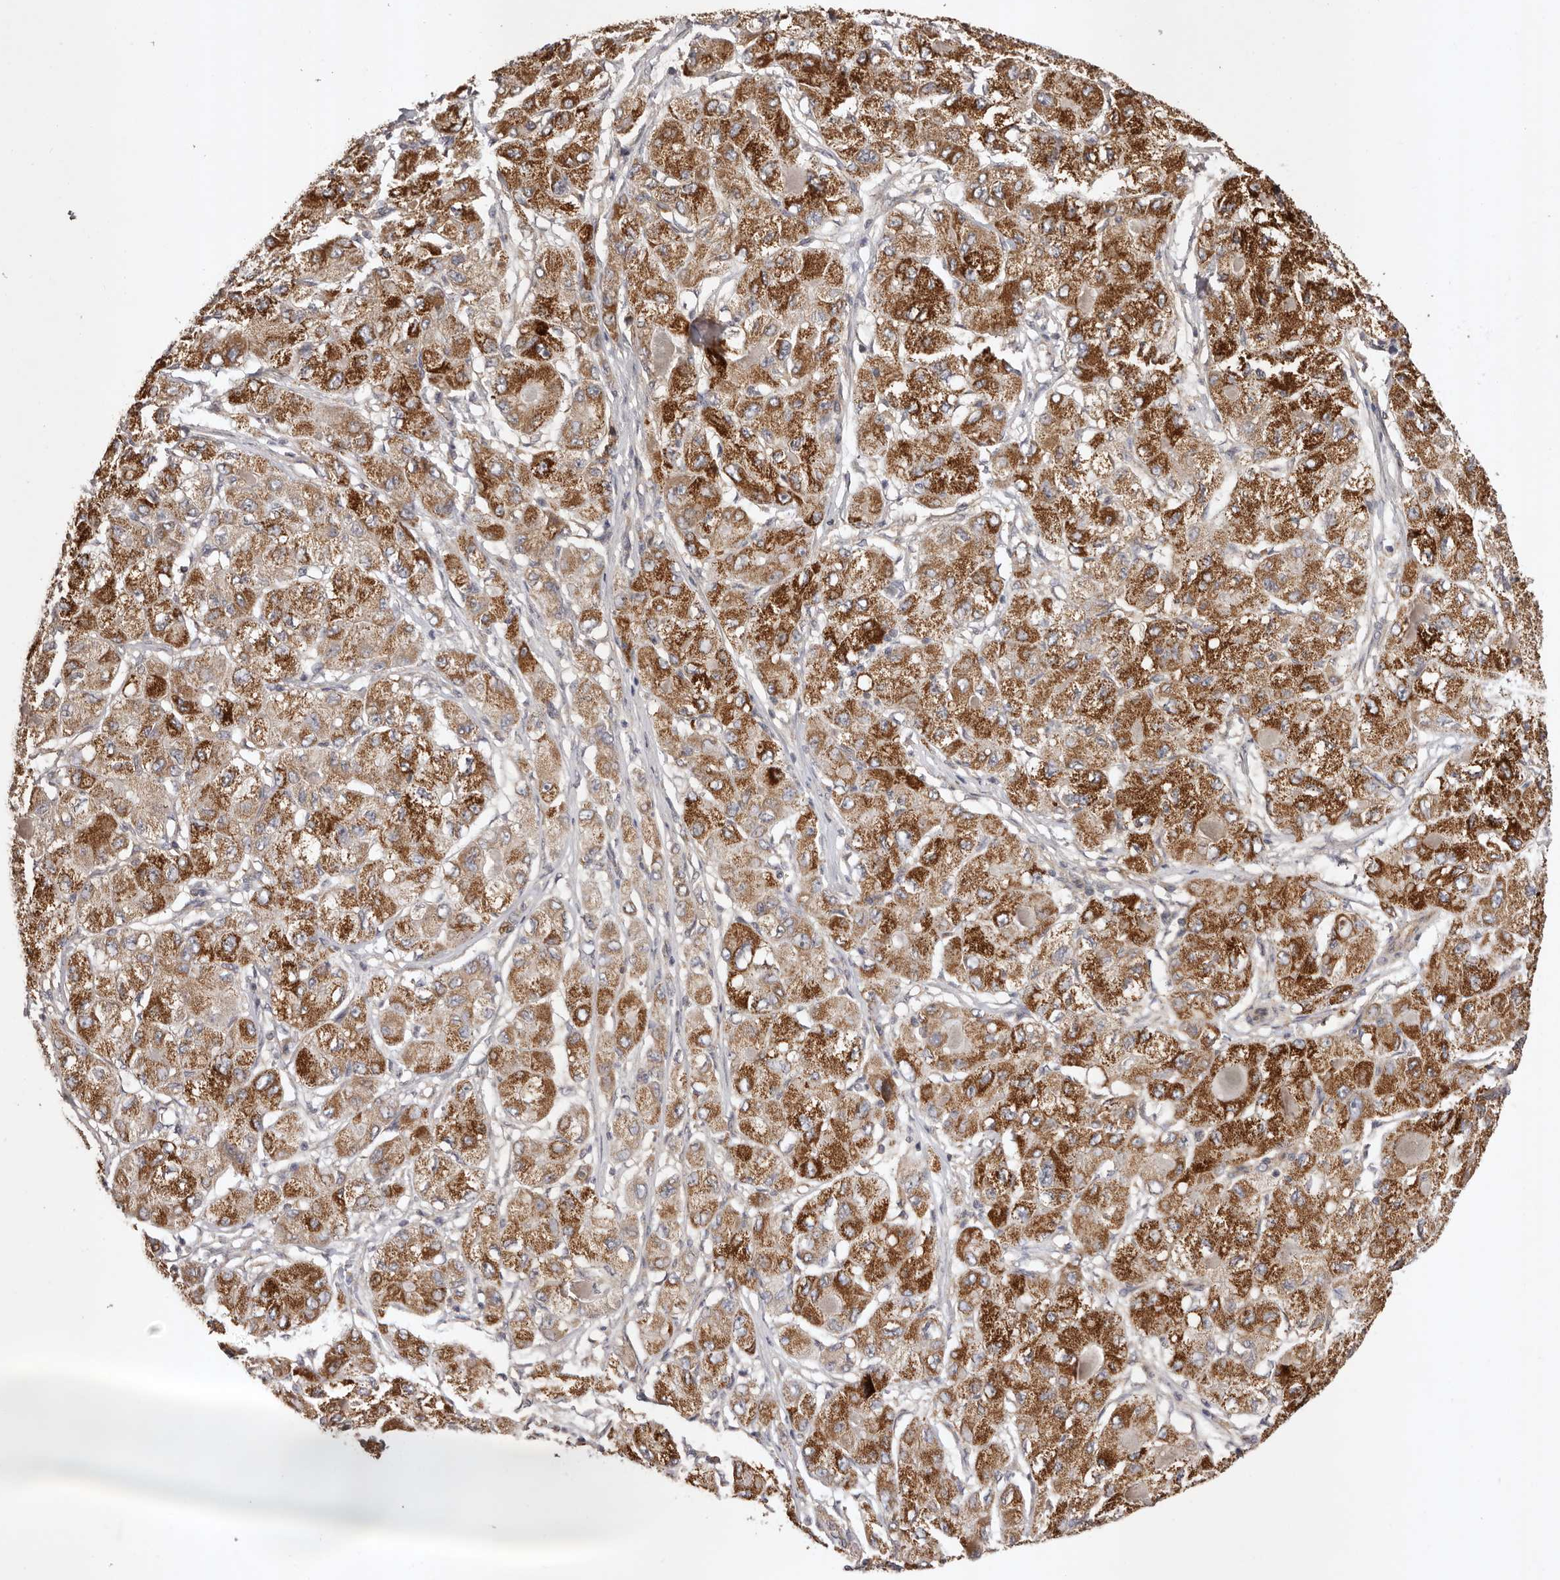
{"staining": {"intensity": "strong", "quantity": "25%-75%", "location": "cytoplasmic/membranous"}, "tissue": "liver cancer", "cell_type": "Tumor cells", "image_type": "cancer", "snomed": [{"axis": "morphology", "description": "Carcinoma, Hepatocellular, NOS"}, {"axis": "topography", "description": "Liver"}], "caption": "A photomicrograph of human hepatocellular carcinoma (liver) stained for a protein exhibits strong cytoplasmic/membranous brown staining in tumor cells. (DAB (3,3'-diaminobenzidine) IHC, brown staining for protein, blue staining for nuclei).", "gene": "UBR2", "patient": {"sex": "male", "age": 80}}